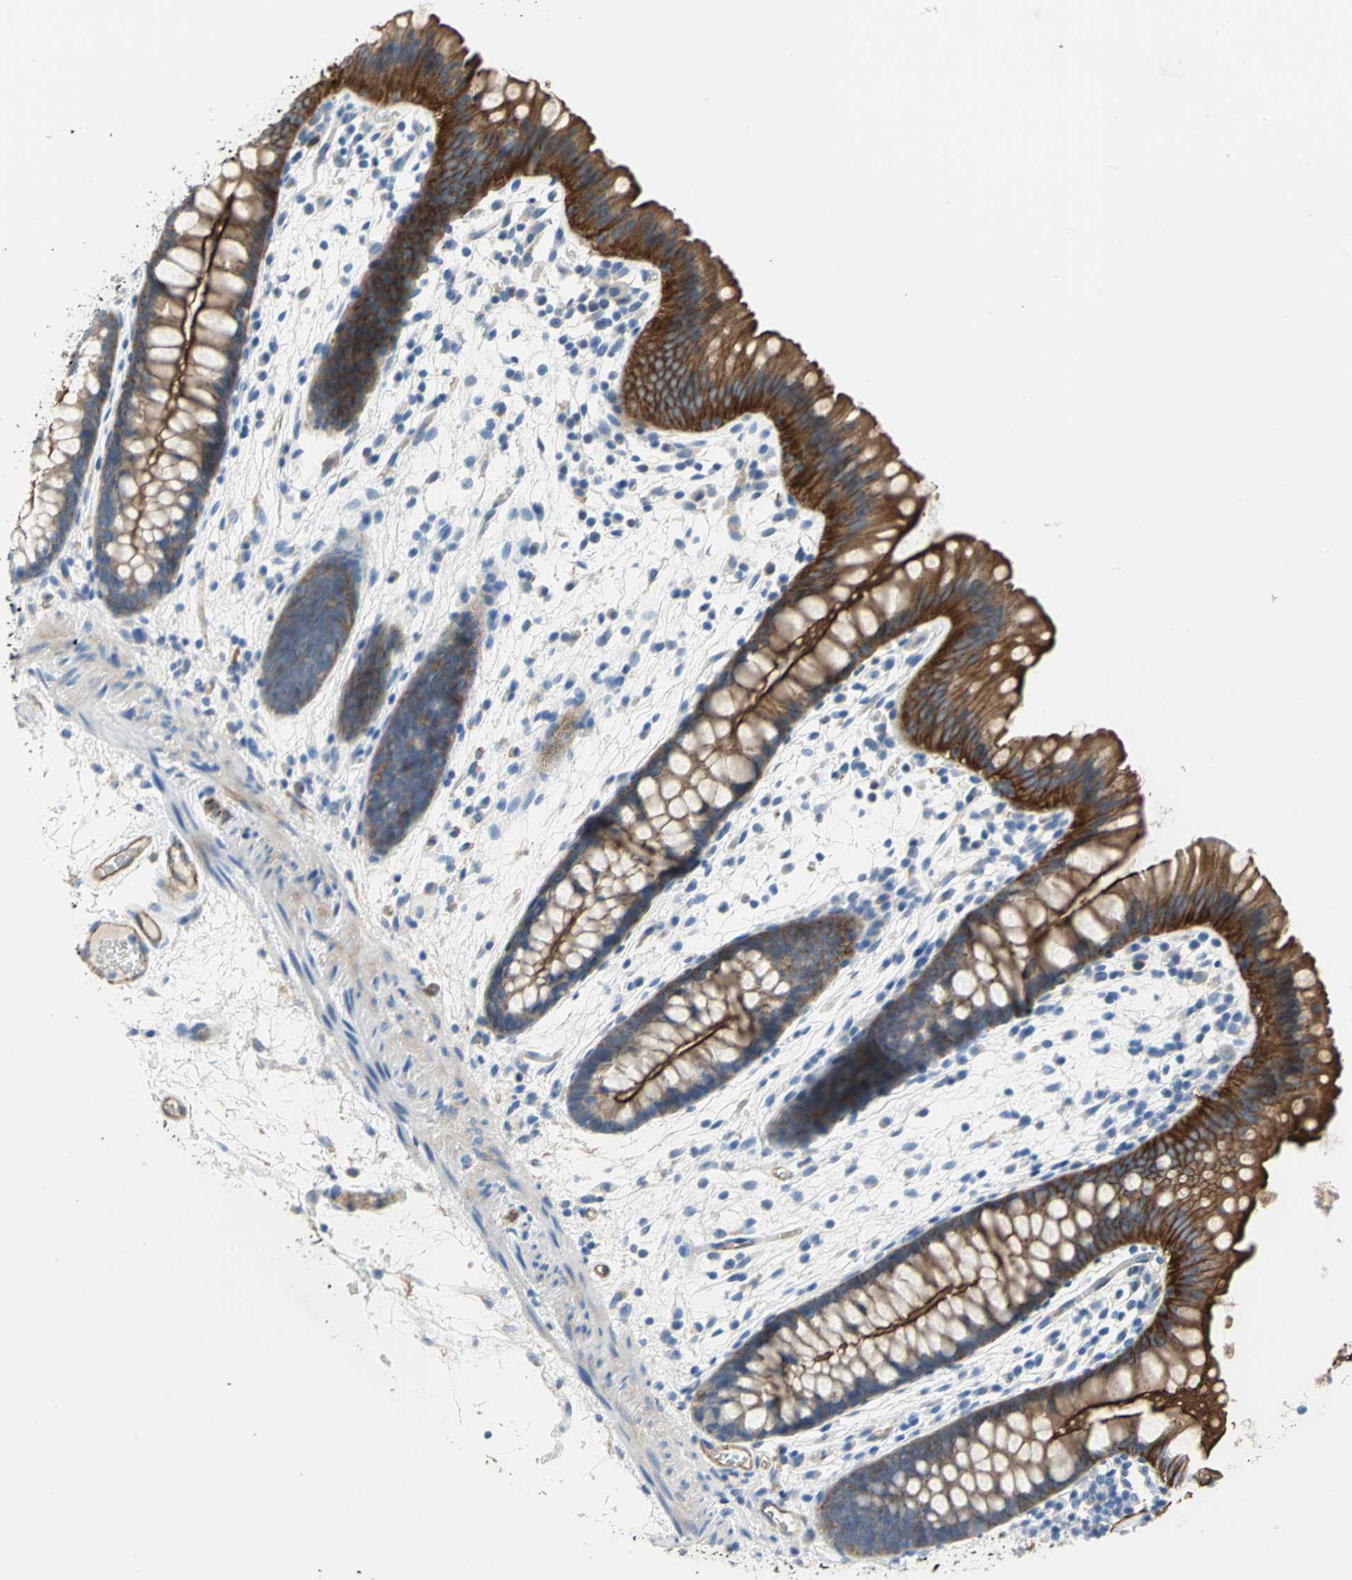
{"staining": {"intensity": "weak", "quantity": ">75%", "location": "cytoplasmic/membranous"}, "tissue": "colon", "cell_type": "Endothelial cells", "image_type": "normal", "snomed": [{"axis": "morphology", "description": "Normal tissue, NOS"}, {"axis": "topography", "description": "Smooth muscle"}, {"axis": "topography", "description": "Colon"}], "caption": "Immunohistochemistry (DAB) staining of benign human colon displays weak cytoplasmic/membranous protein staining in approximately >75% of endothelial cells.", "gene": "FLNB", "patient": {"sex": "male", "age": 67}}